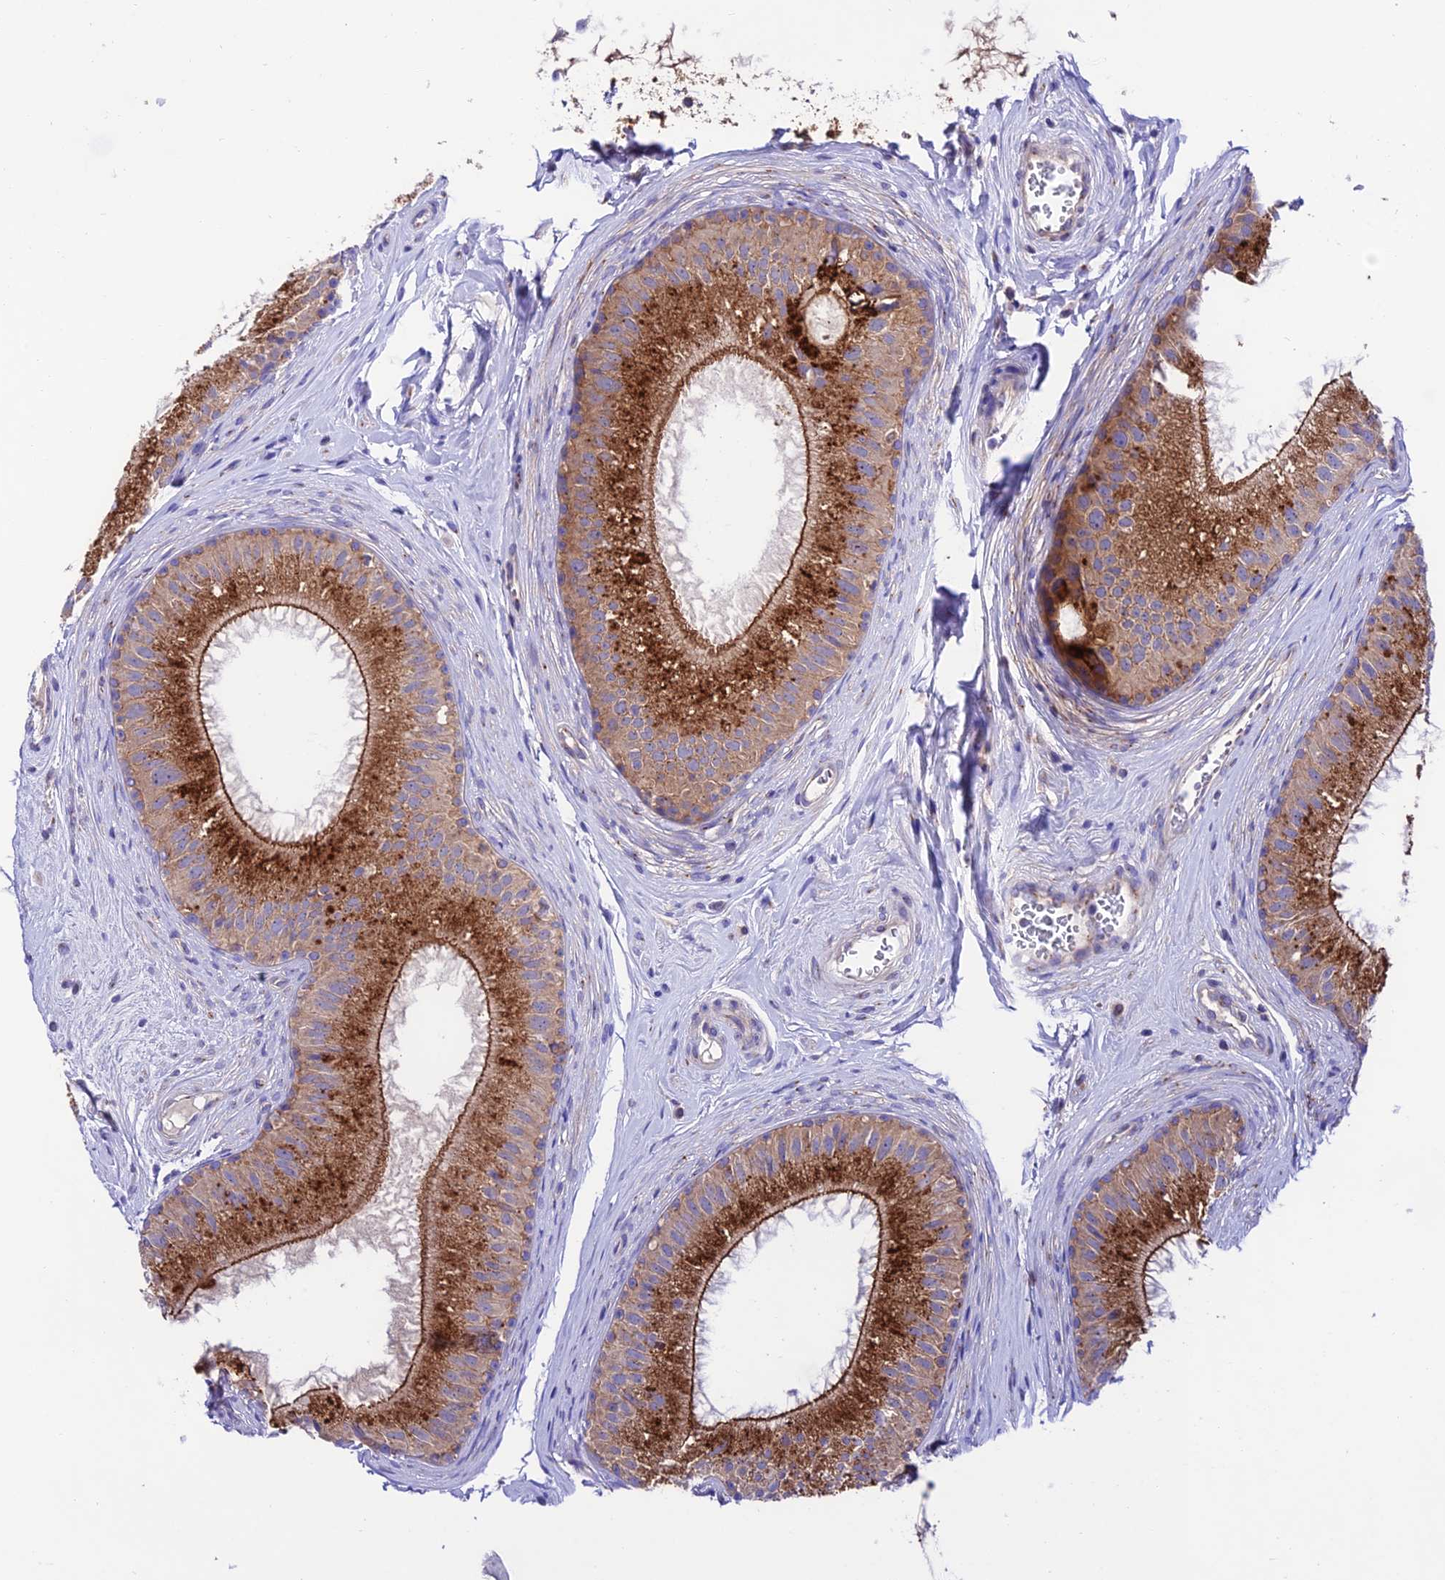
{"staining": {"intensity": "strong", "quantity": ">75%", "location": "cytoplasmic/membranous"}, "tissue": "epididymis", "cell_type": "Glandular cells", "image_type": "normal", "snomed": [{"axis": "morphology", "description": "Normal tissue, NOS"}, {"axis": "topography", "description": "Epididymis"}], "caption": "Glandular cells reveal high levels of strong cytoplasmic/membranous staining in approximately >75% of cells in benign epididymis. Ihc stains the protein of interest in brown and the nuclei are stained blue.", "gene": "LACTB2", "patient": {"sex": "male", "age": 33}}